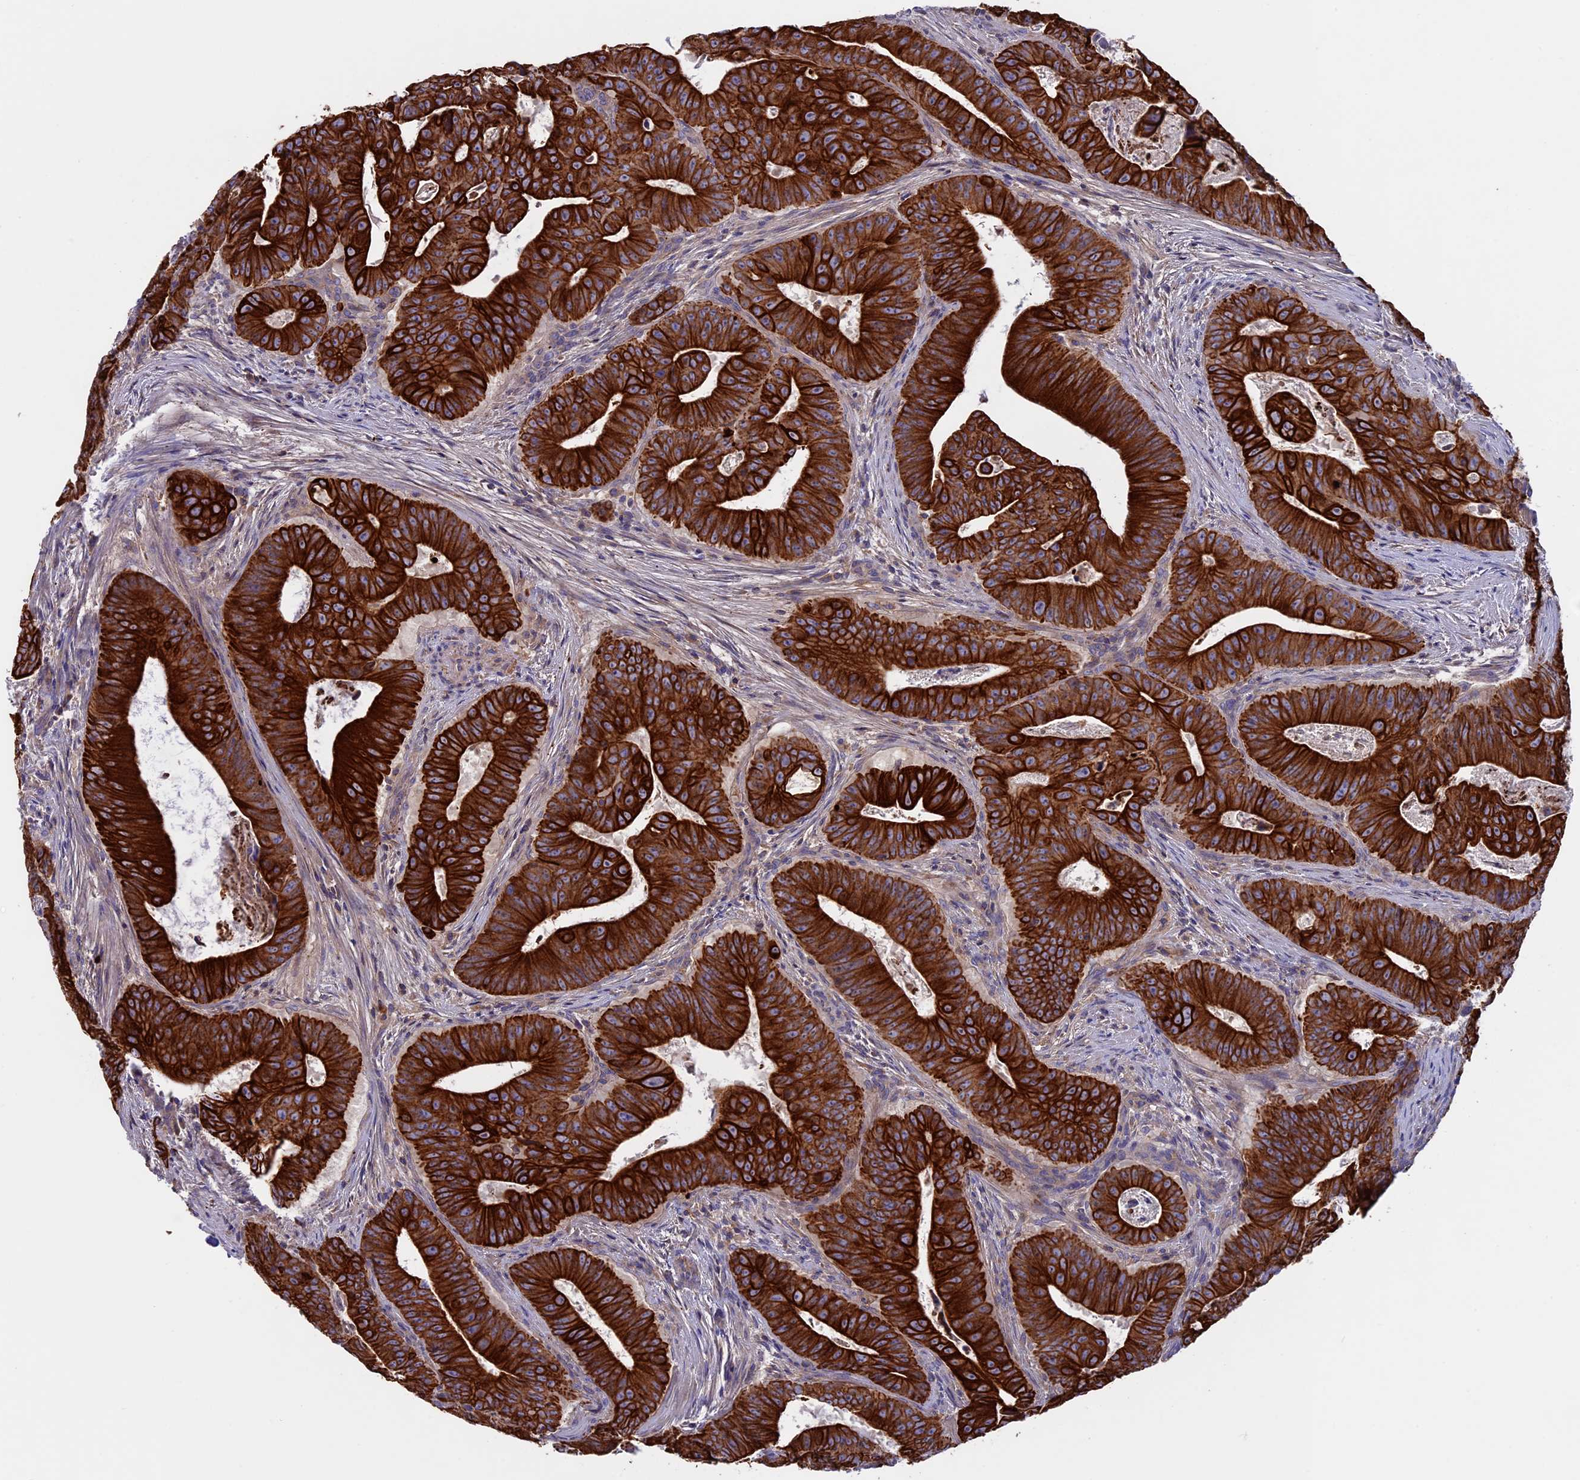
{"staining": {"intensity": "strong", "quantity": ">75%", "location": "cytoplasmic/membranous"}, "tissue": "colorectal cancer", "cell_type": "Tumor cells", "image_type": "cancer", "snomed": [{"axis": "morphology", "description": "Adenocarcinoma, NOS"}, {"axis": "topography", "description": "Rectum"}], "caption": "Immunohistochemistry (DAB (3,3'-diaminobenzidine)) staining of colorectal adenocarcinoma shows strong cytoplasmic/membranous protein staining in approximately >75% of tumor cells.", "gene": "PTPN9", "patient": {"sex": "female", "age": 75}}